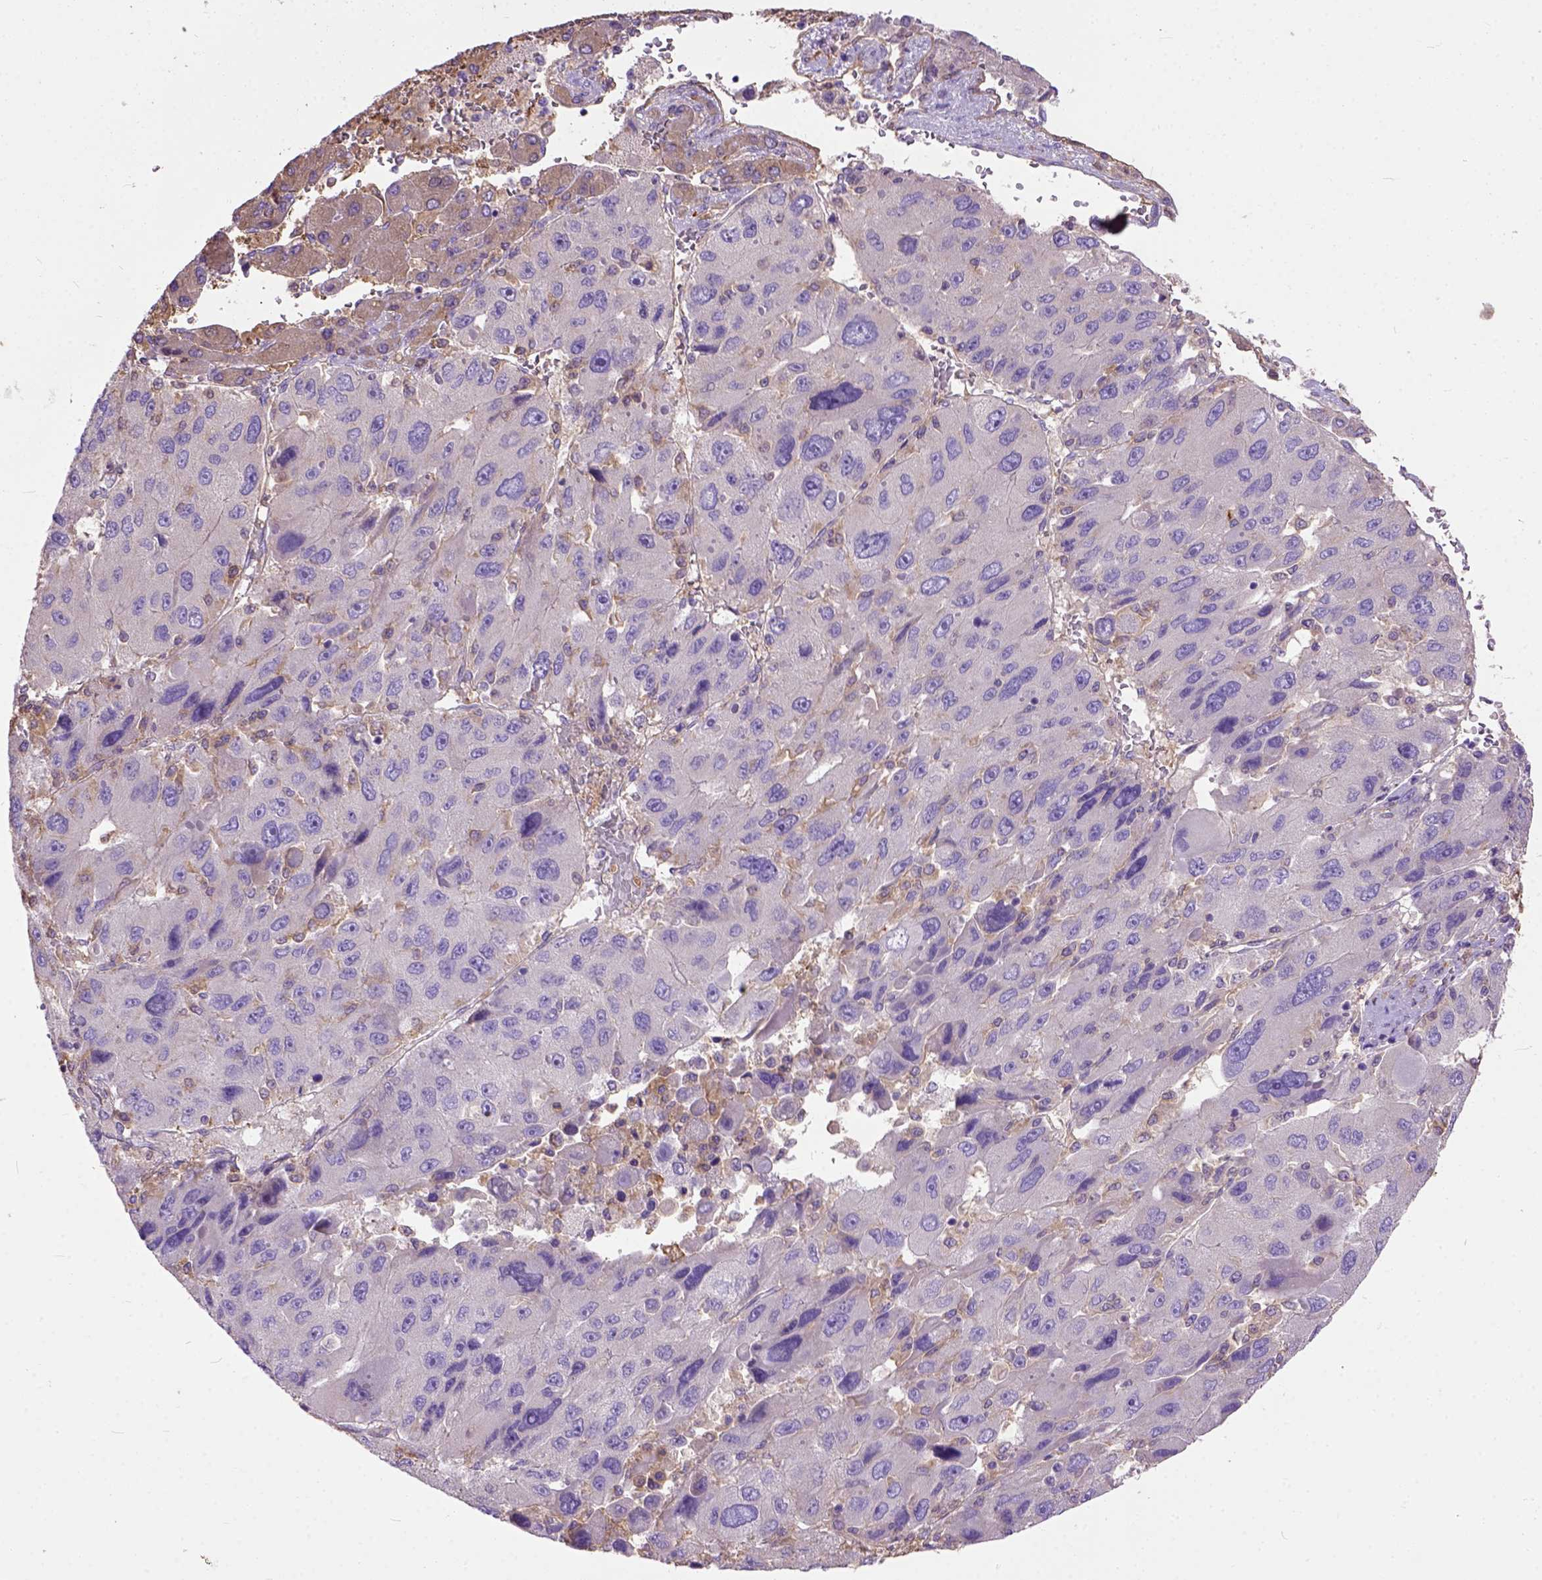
{"staining": {"intensity": "negative", "quantity": "none", "location": "none"}, "tissue": "liver cancer", "cell_type": "Tumor cells", "image_type": "cancer", "snomed": [{"axis": "morphology", "description": "Carcinoma, Hepatocellular, NOS"}, {"axis": "topography", "description": "Liver"}], "caption": "Protein analysis of liver hepatocellular carcinoma displays no significant staining in tumor cells.", "gene": "SEMA4F", "patient": {"sex": "female", "age": 41}}